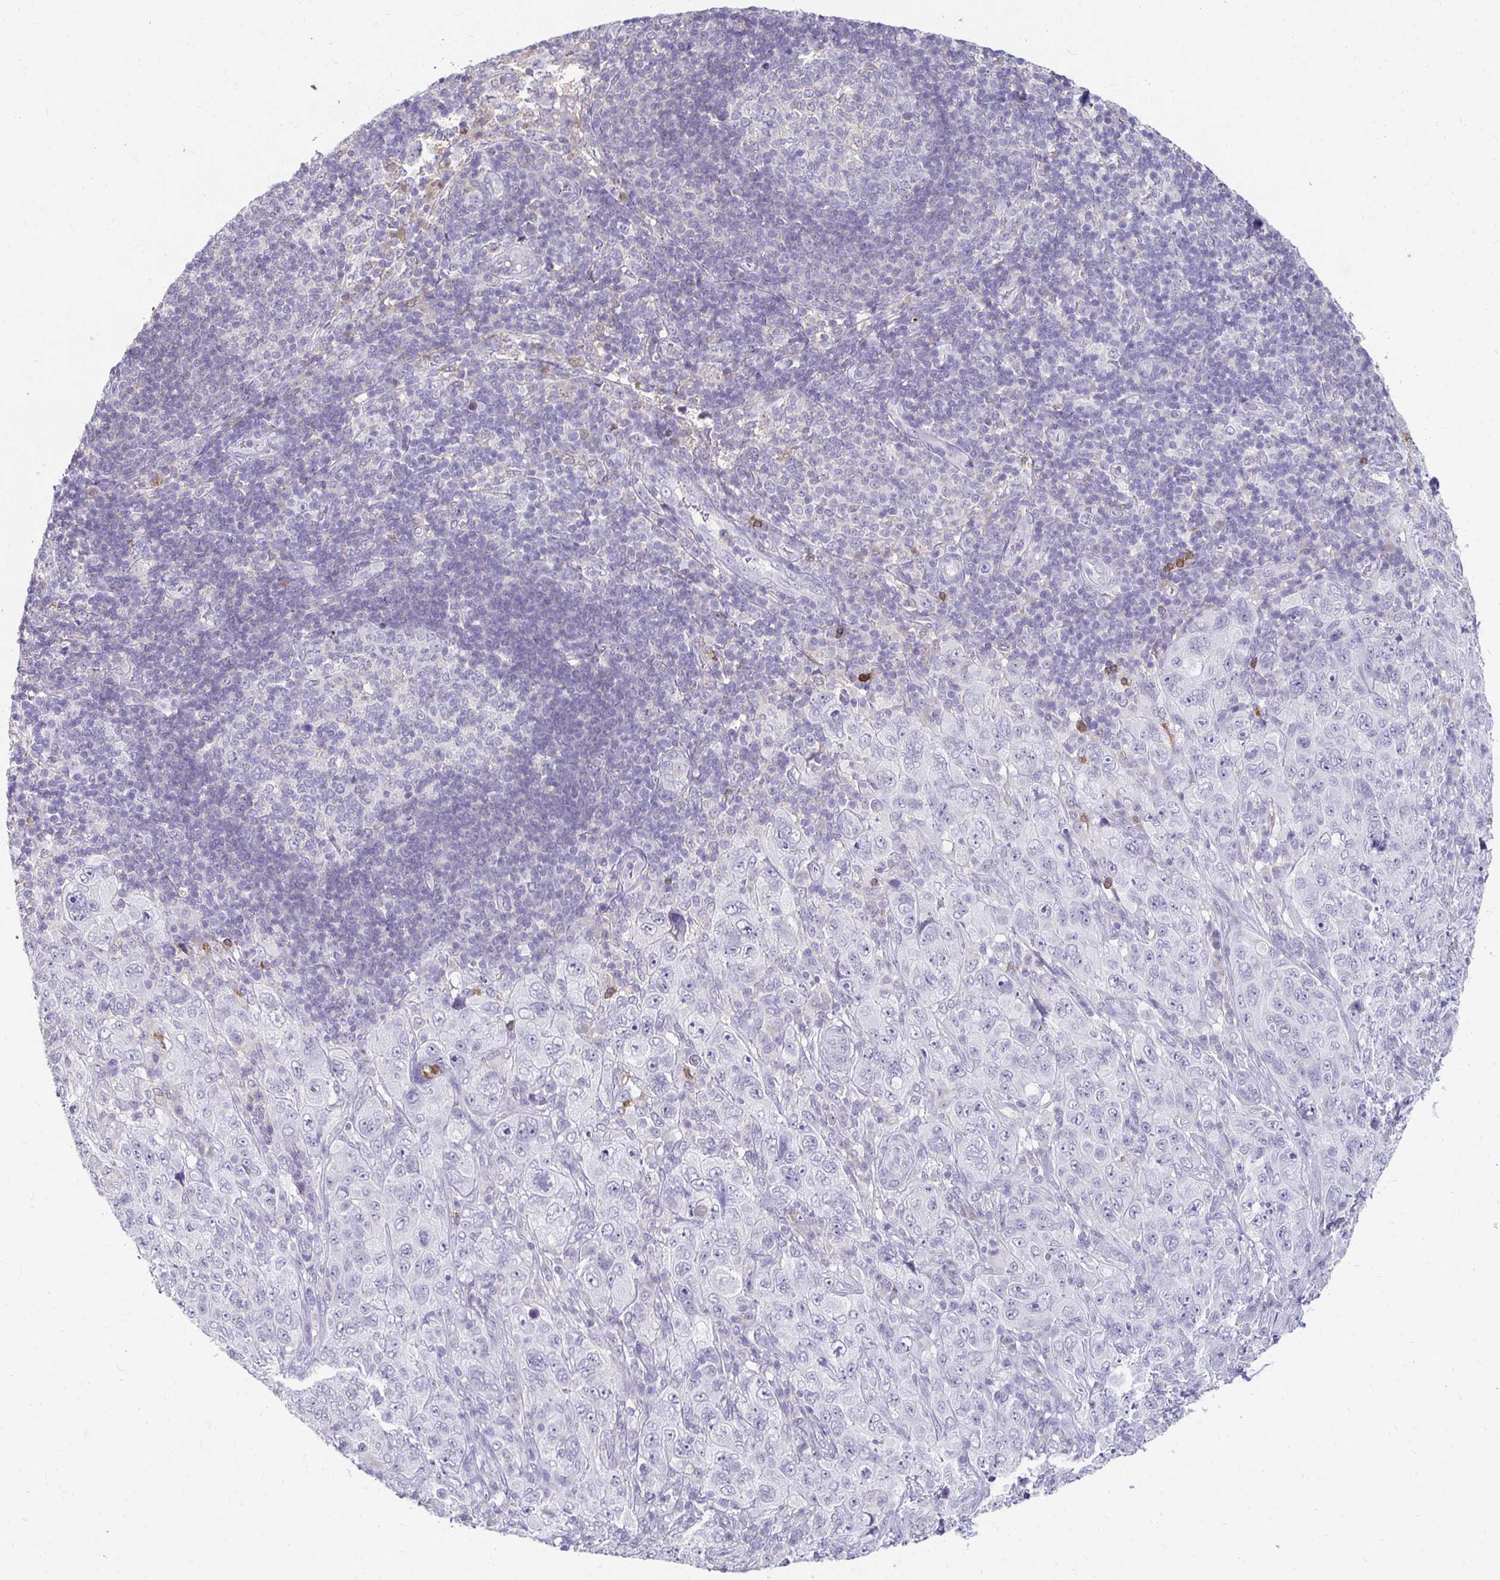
{"staining": {"intensity": "negative", "quantity": "none", "location": "none"}, "tissue": "pancreatic cancer", "cell_type": "Tumor cells", "image_type": "cancer", "snomed": [{"axis": "morphology", "description": "Adenocarcinoma, NOS"}, {"axis": "topography", "description": "Pancreas"}], "caption": "Immunohistochemistry micrograph of neoplastic tissue: human adenocarcinoma (pancreatic) stained with DAB (3,3'-diaminobenzidine) demonstrates no significant protein positivity in tumor cells. Nuclei are stained in blue.", "gene": "GK2", "patient": {"sex": "male", "age": 68}}